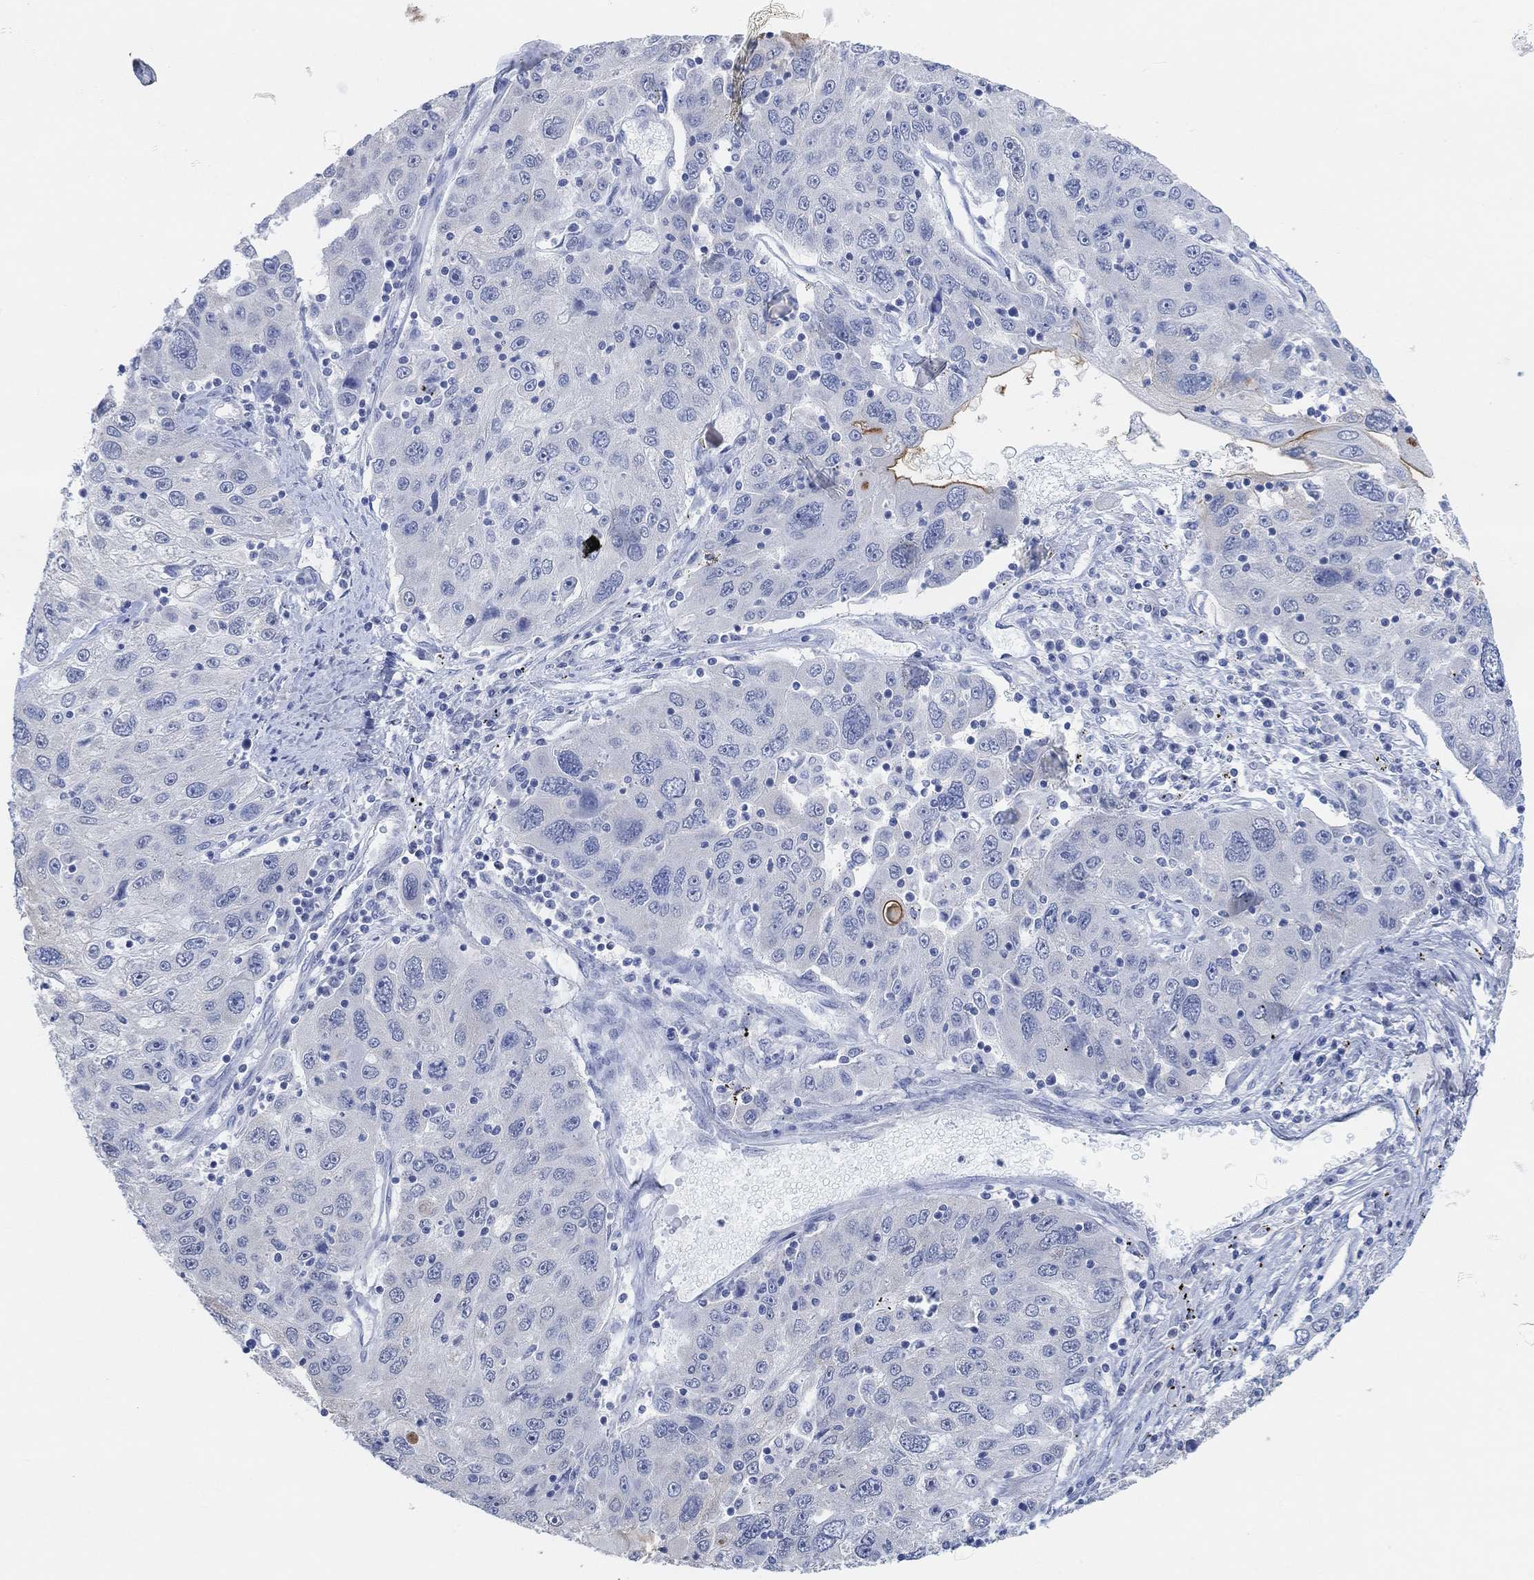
{"staining": {"intensity": "negative", "quantity": "none", "location": "none"}, "tissue": "stomach cancer", "cell_type": "Tumor cells", "image_type": "cancer", "snomed": [{"axis": "morphology", "description": "Adenocarcinoma, NOS"}, {"axis": "topography", "description": "Stomach"}], "caption": "DAB immunohistochemical staining of stomach cancer (adenocarcinoma) exhibits no significant positivity in tumor cells. (DAB immunohistochemistry (IHC) with hematoxylin counter stain).", "gene": "MUC1", "patient": {"sex": "male", "age": 56}}